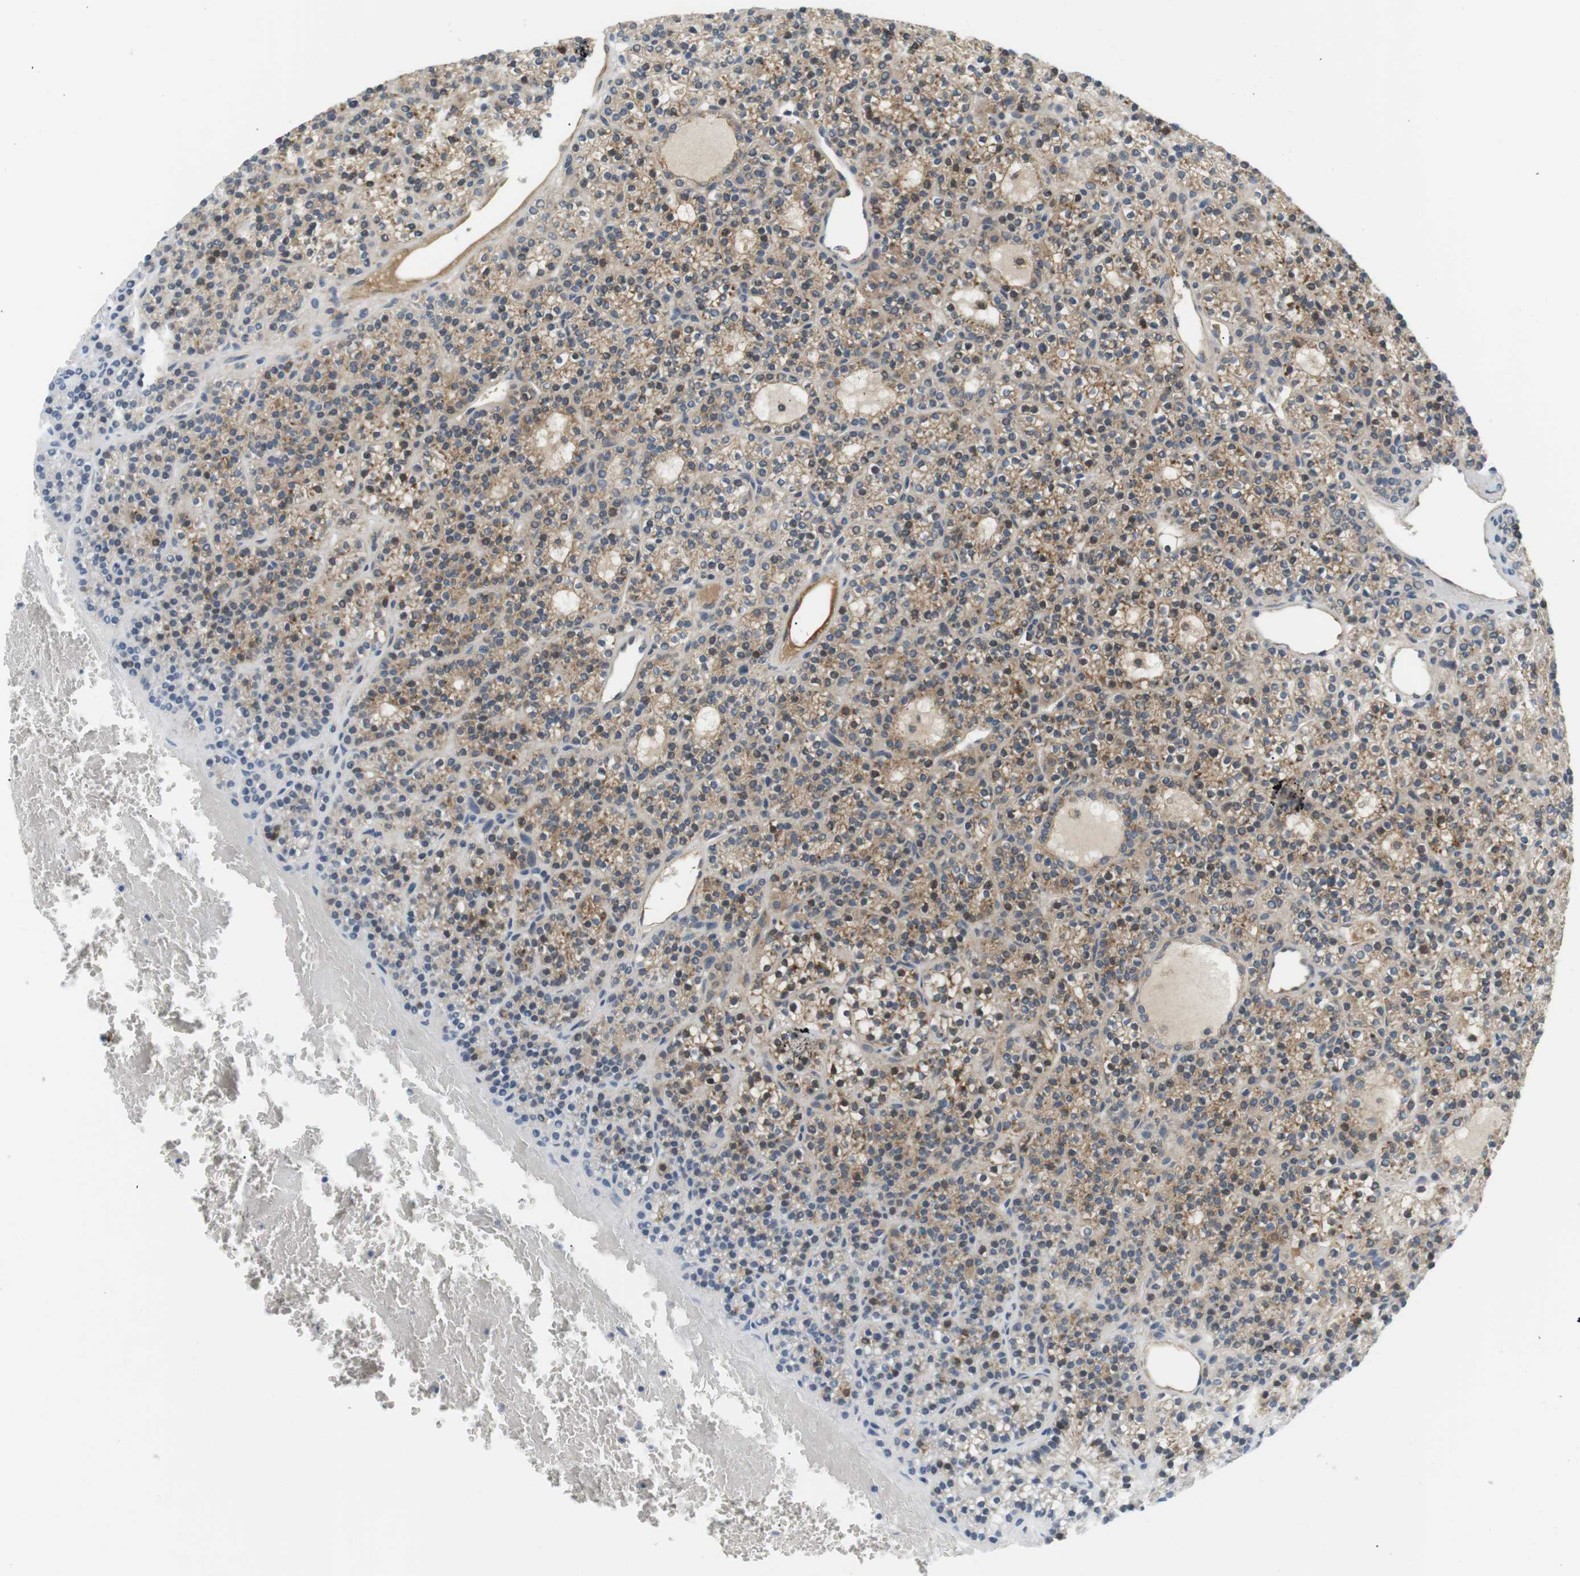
{"staining": {"intensity": "moderate", "quantity": ">75%", "location": "cytoplasmic/membranous"}, "tissue": "parathyroid gland", "cell_type": "Glandular cells", "image_type": "normal", "snomed": [{"axis": "morphology", "description": "Normal tissue, NOS"}, {"axis": "morphology", "description": "Adenoma, NOS"}, {"axis": "topography", "description": "Parathyroid gland"}], "caption": "This is an image of IHC staining of benign parathyroid gland, which shows moderate staining in the cytoplasmic/membranous of glandular cells.", "gene": "TMEM200A", "patient": {"sex": "female", "age": 64}}